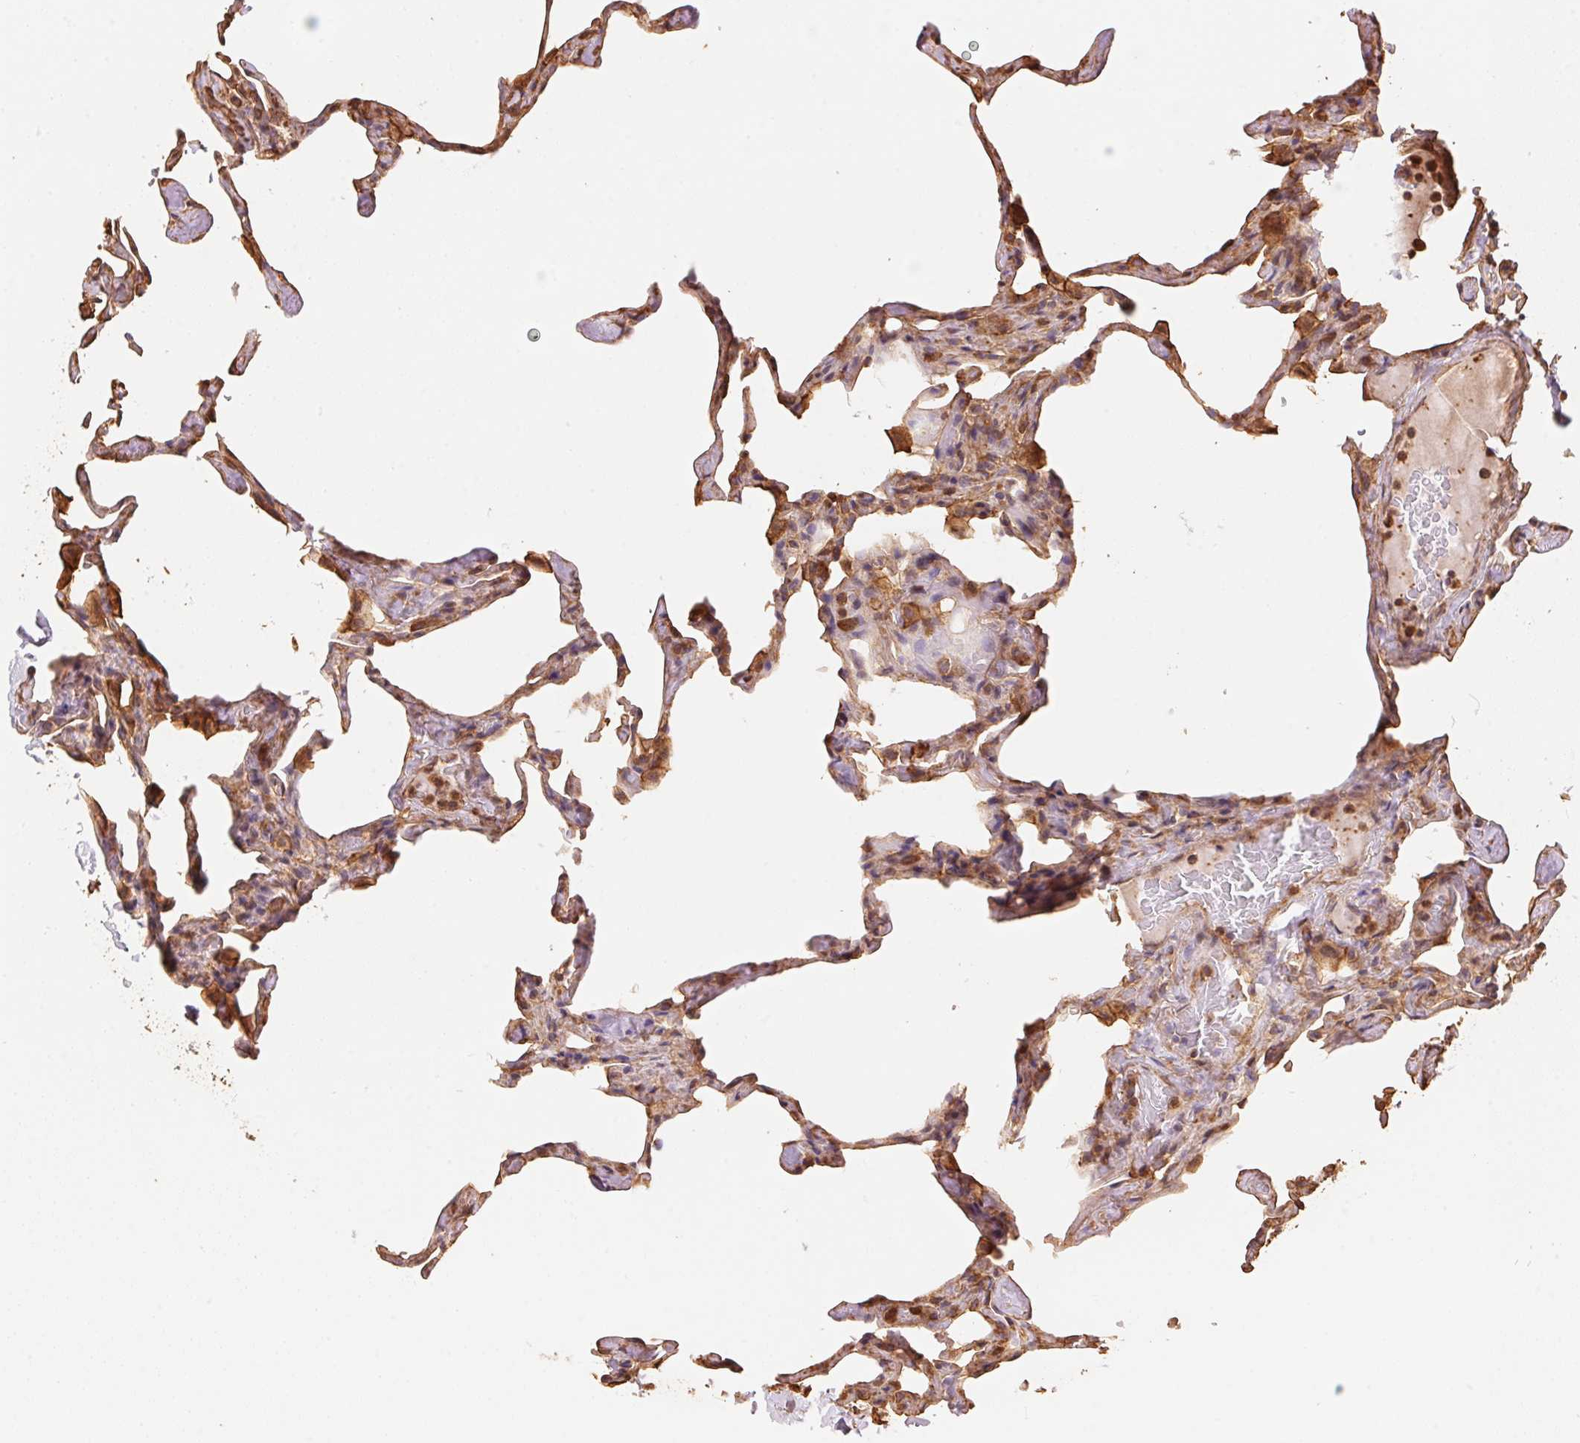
{"staining": {"intensity": "strong", "quantity": "25%-75%", "location": "cytoplasmic/membranous"}, "tissue": "lung", "cell_type": "Alveolar cells", "image_type": "normal", "snomed": [{"axis": "morphology", "description": "Normal tissue, NOS"}, {"axis": "topography", "description": "Lung"}], "caption": "Protein staining demonstrates strong cytoplasmic/membranous staining in about 25%-75% of alveolar cells in normal lung. Immunohistochemistry (ihc) stains the protein of interest in brown and the nuclei are stained blue.", "gene": "FRAS1", "patient": {"sex": "male", "age": 65}}